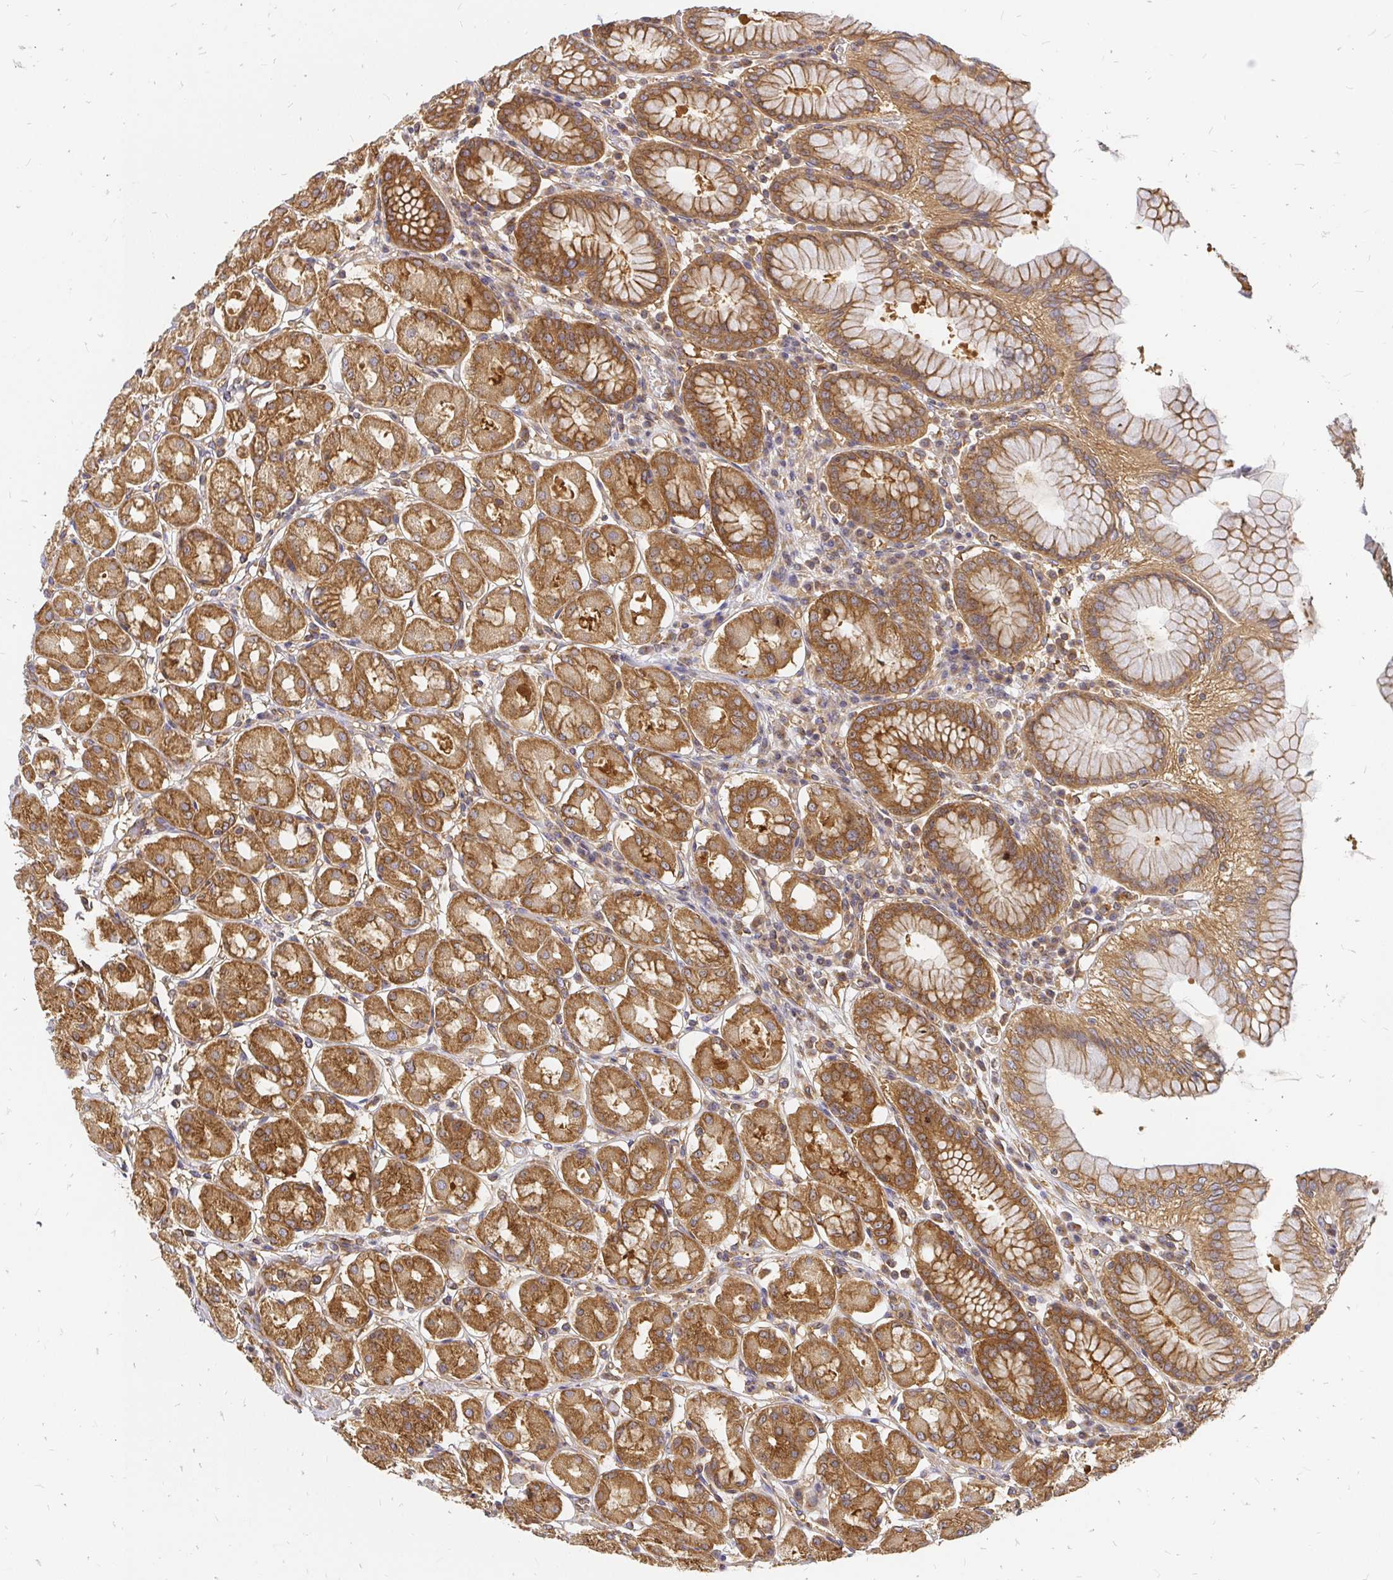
{"staining": {"intensity": "moderate", "quantity": ">75%", "location": "cytoplasmic/membranous"}, "tissue": "stomach", "cell_type": "Glandular cells", "image_type": "normal", "snomed": [{"axis": "morphology", "description": "Normal tissue, NOS"}, {"axis": "topography", "description": "Stomach"}, {"axis": "topography", "description": "Stomach, lower"}], "caption": "A high-resolution image shows IHC staining of normal stomach, which demonstrates moderate cytoplasmic/membranous positivity in approximately >75% of glandular cells.", "gene": "KIF5B", "patient": {"sex": "female", "age": 56}}